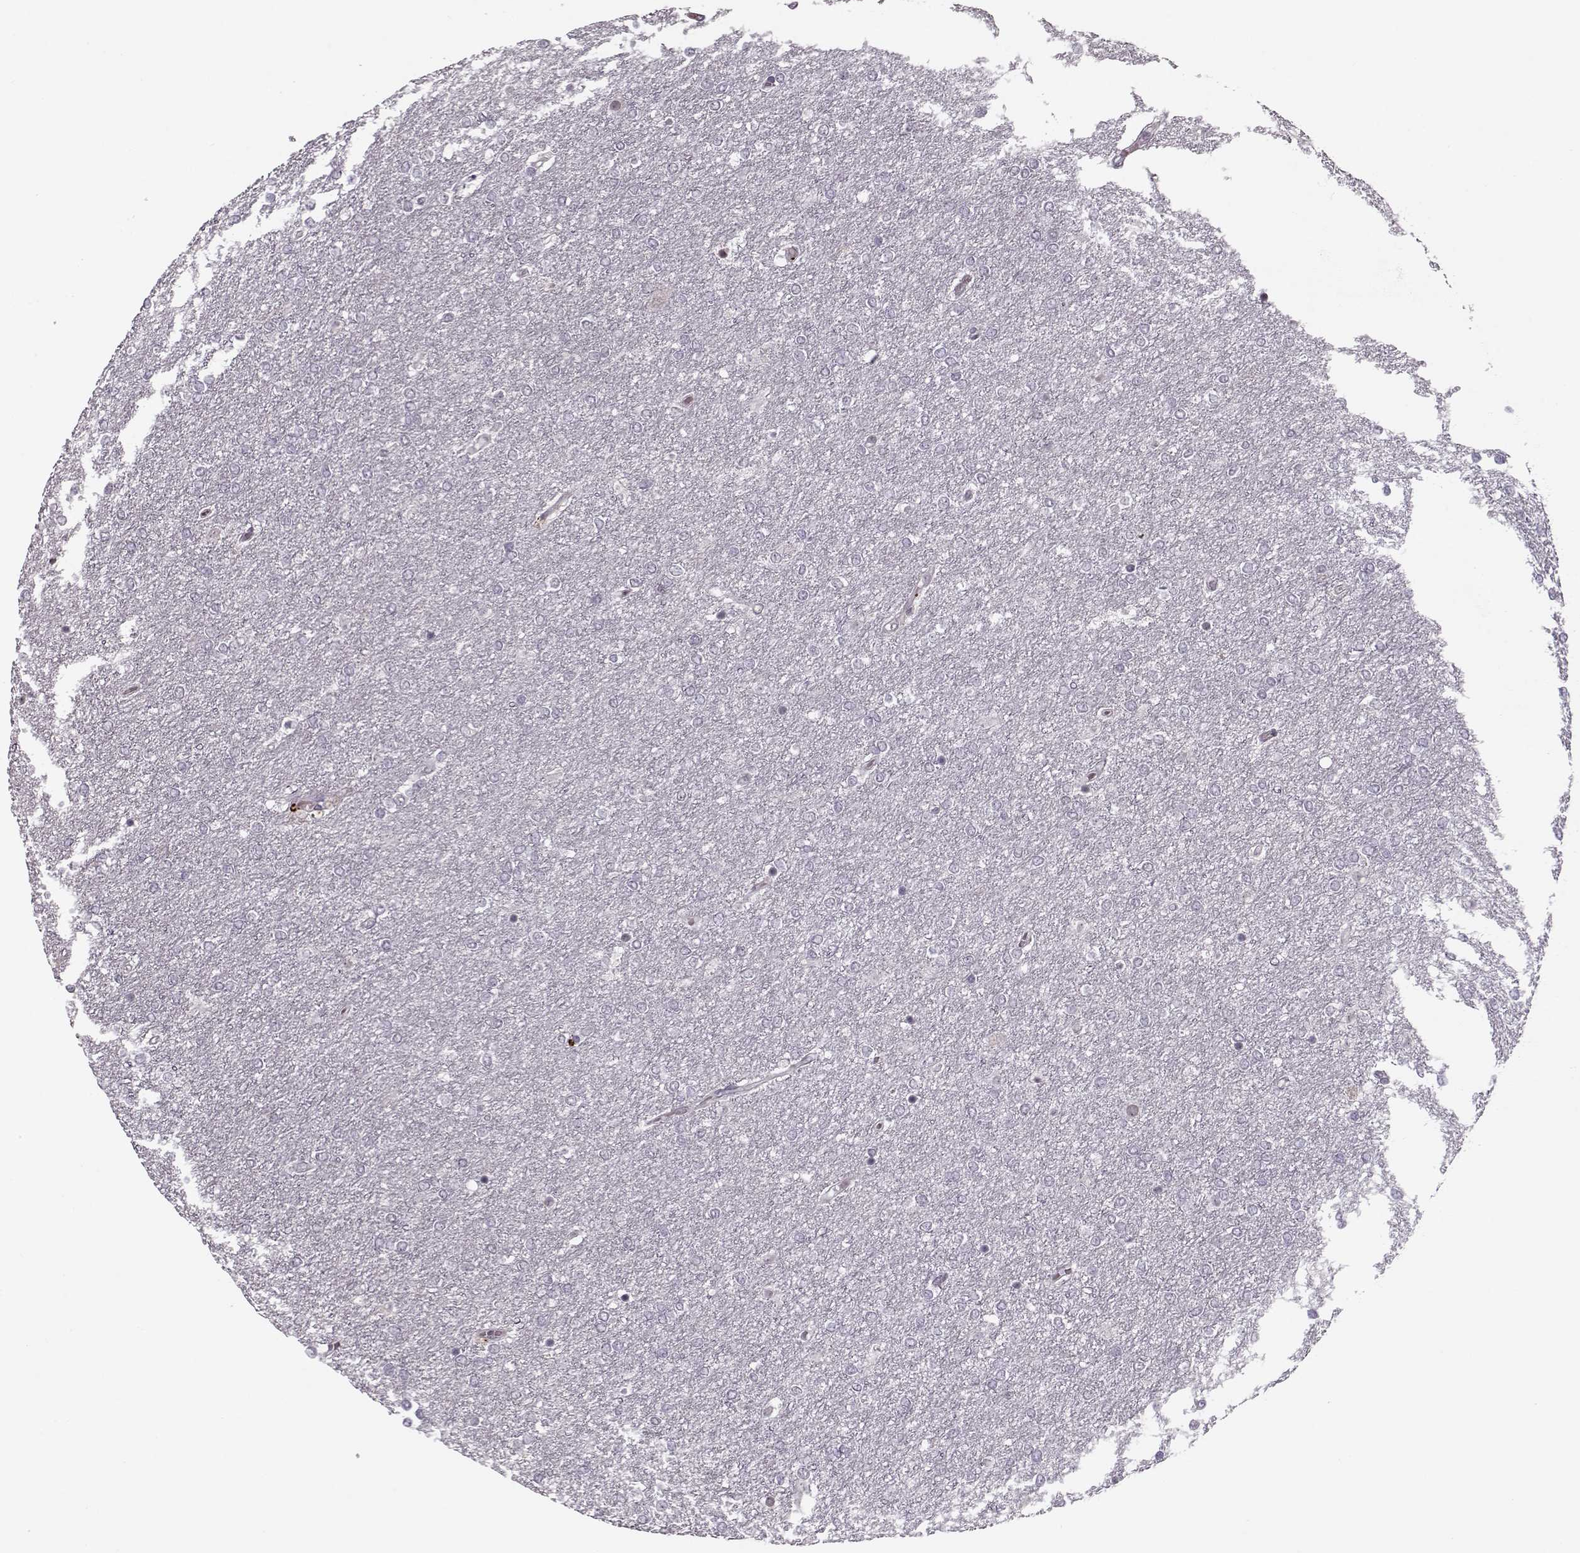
{"staining": {"intensity": "negative", "quantity": "none", "location": "none"}, "tissue": "glioma", "cell_type": "Tumor cells", "image_type": "cancer", "snomed": [{"axis": "morphology", "description": "Glioma, malignant, High grade"}, {"axis": "topography", "description": "Brain"}], "caption": "Human glioma stained for a protein using IHC shows no staining in tumor cells.", "gene": "DNAI3", "patient": {"sex": "female", "age": 61}}